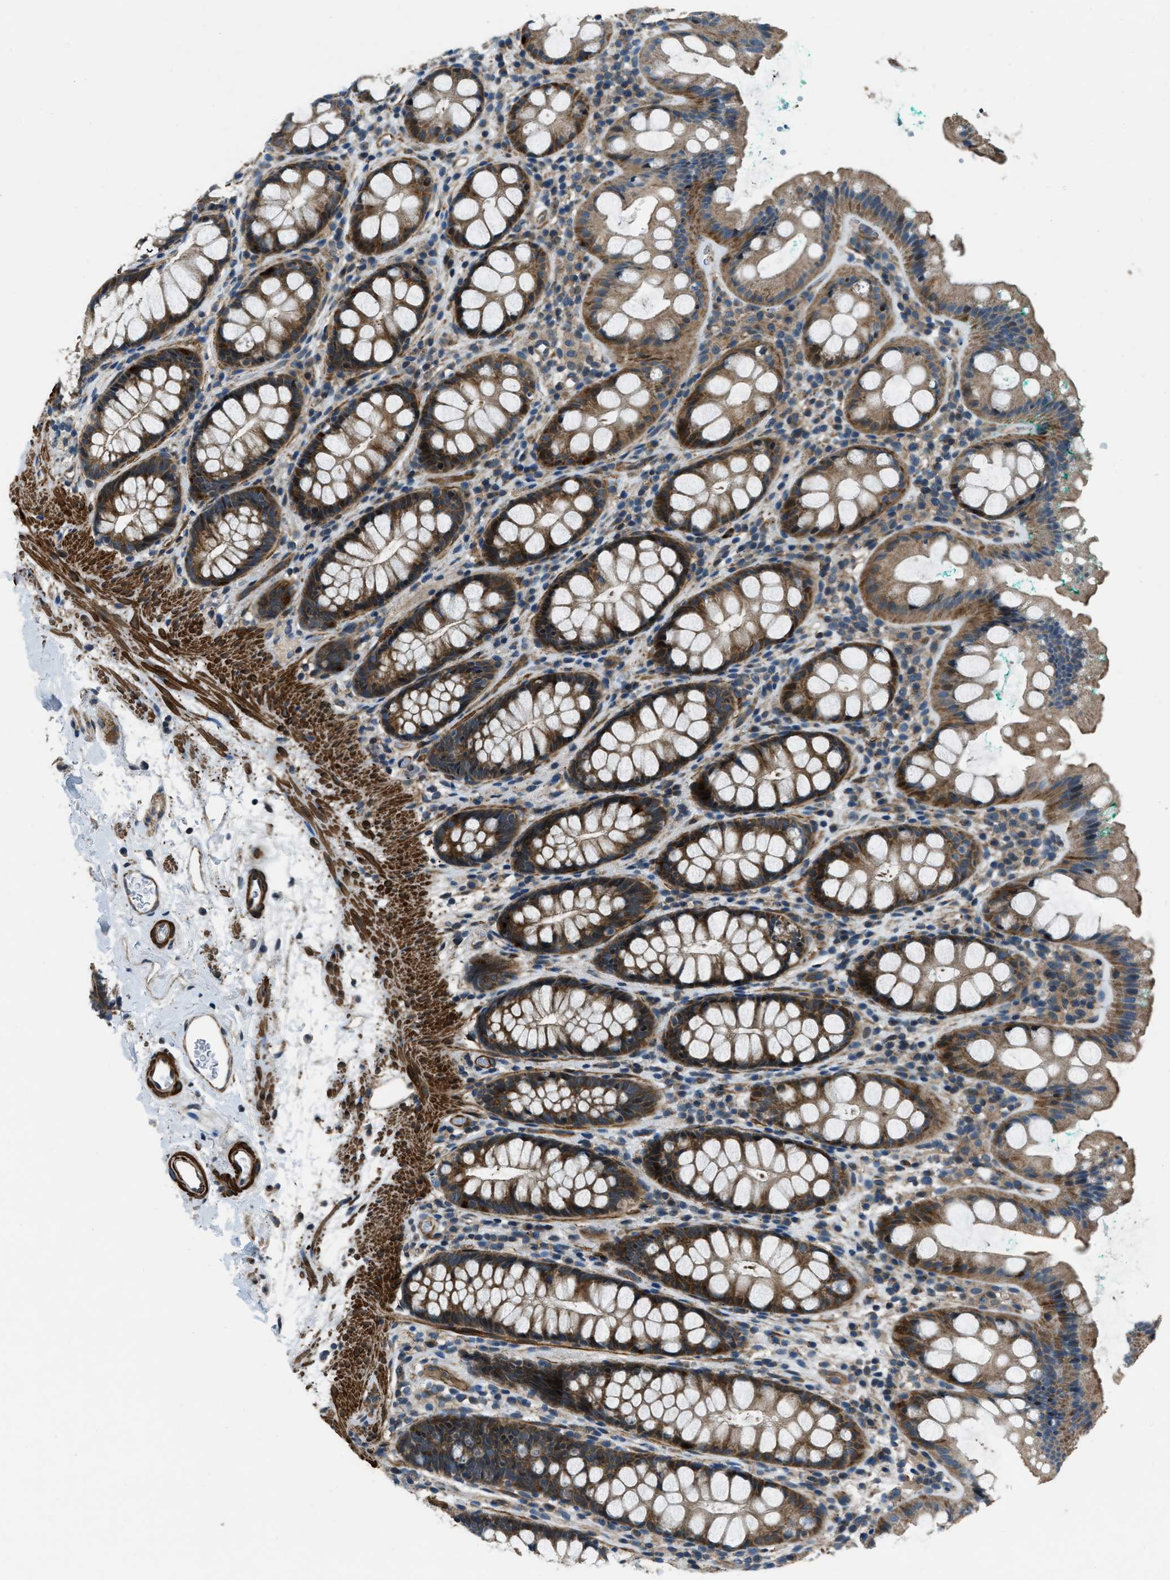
{"staining": {"intensity": "moderate", "quantity": ">75%", "location": "cytoplasmic/membranous"}, "tissue": "rectum", "cell_type": "Glandular cells", "image_type": "normal", "snomed": [{"axis": "morphology", "description": "Normal tissue, NOS"}, {"axis": "topography", "description": "Rectum"}], "caption": "This is a histology image of IHC staining of unremarkable rectum, which shows moderate staining in the cytoplasmic/membranous of glandular cells.", "gene": "NUDCD3", "patient": {"sex": "female", "age": 65}}